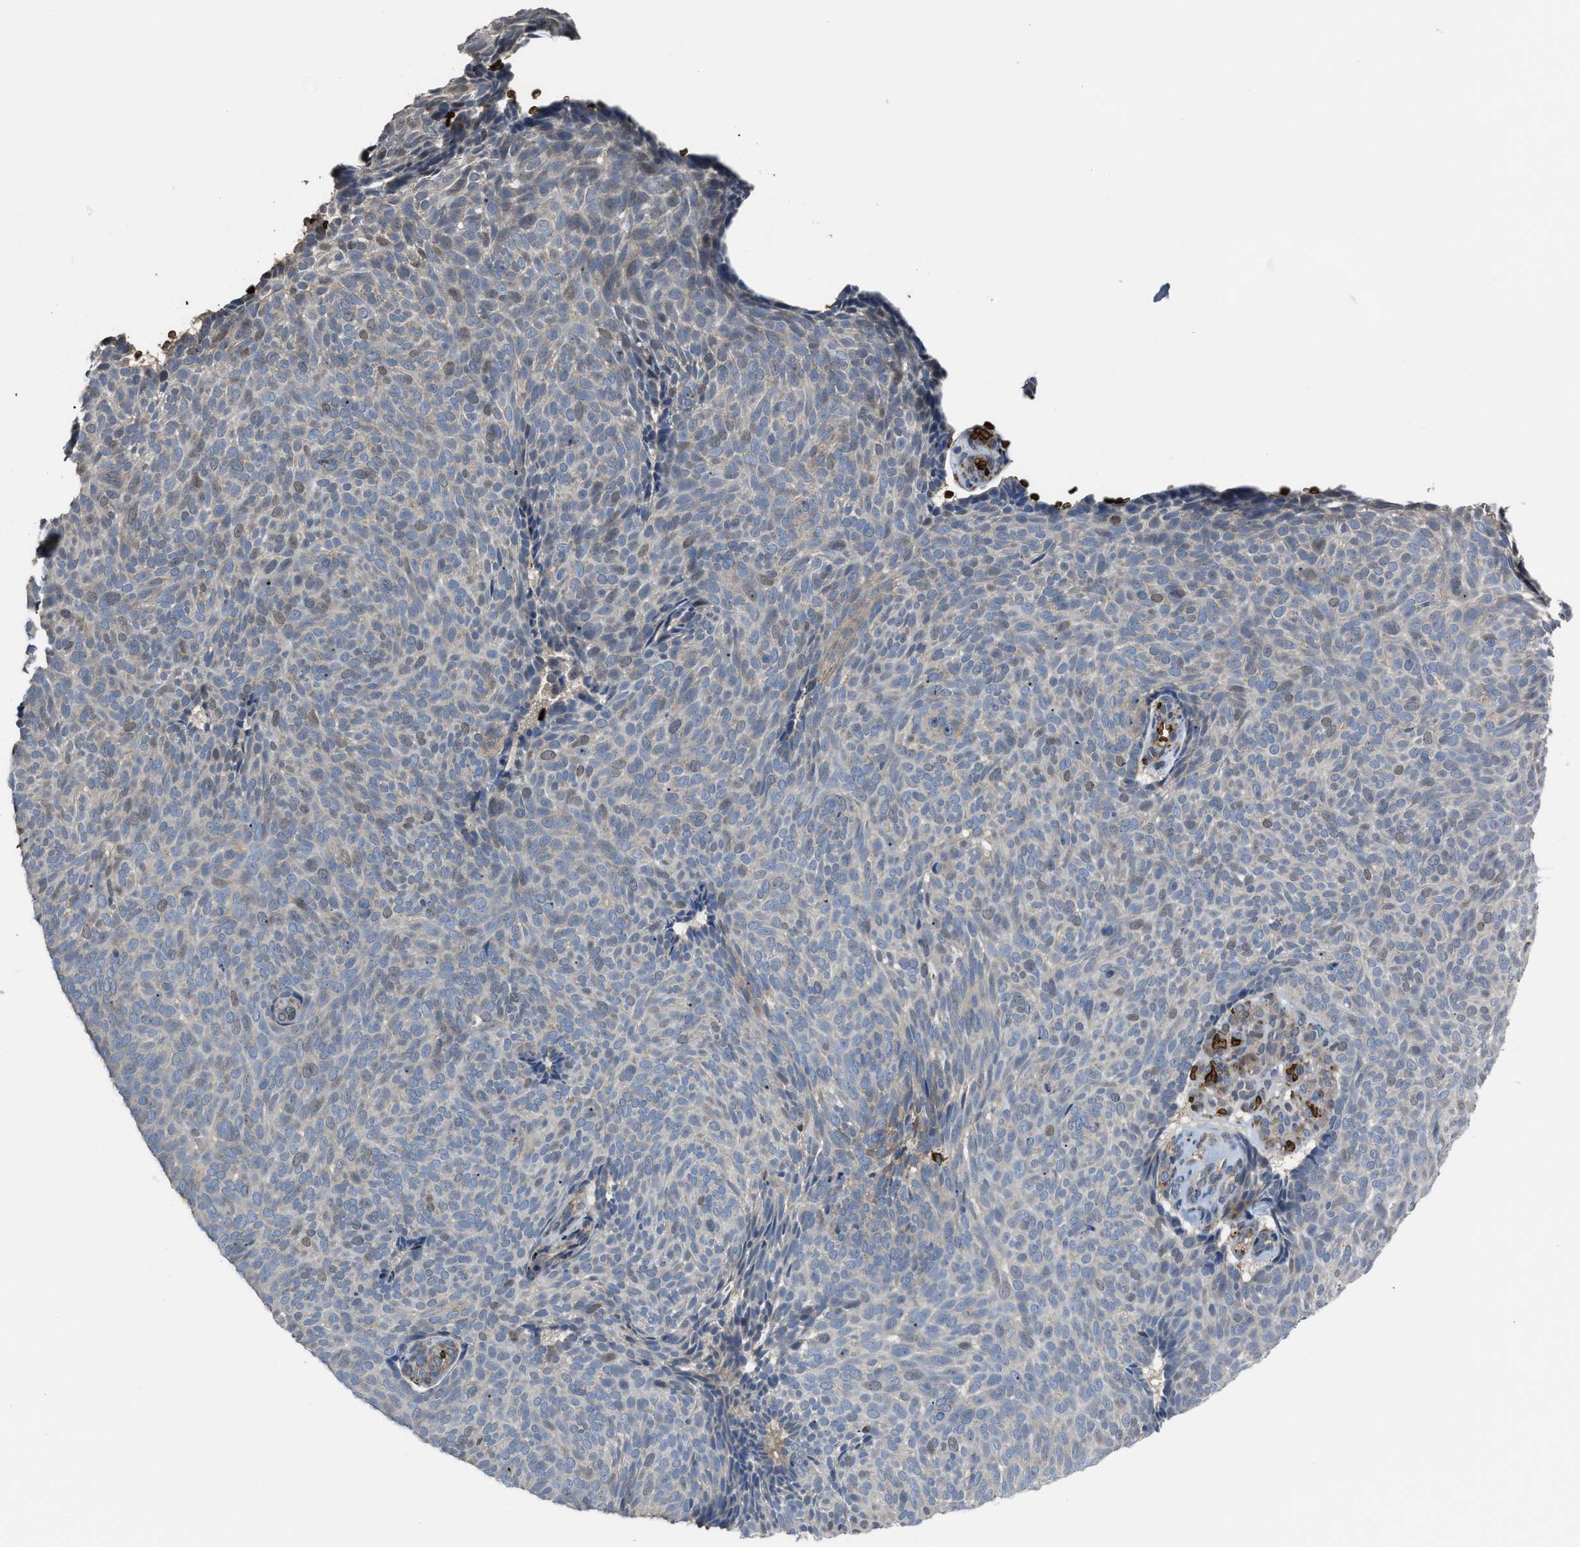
{"staining": {"intensity": "moderate", "quantity": "<25%", "location": "nuclear"}, "tissue": "skin cancer", "cell_type": "Tumor cells", "image_type": "cancer", "snomed": [{"axis": "morphology", "description": "Basal cell carcinoma"}, {"axis": "topography", "description": "Skin"}], "caption": "Immunohistochemical staining of human basal cell carcinoma (skin) demonstrates low levels of moderate nuclear protein positivity in about <25% of tumor cells.", "gene": "SELENOM", "patient": {"sex": "male", "age": 61}}